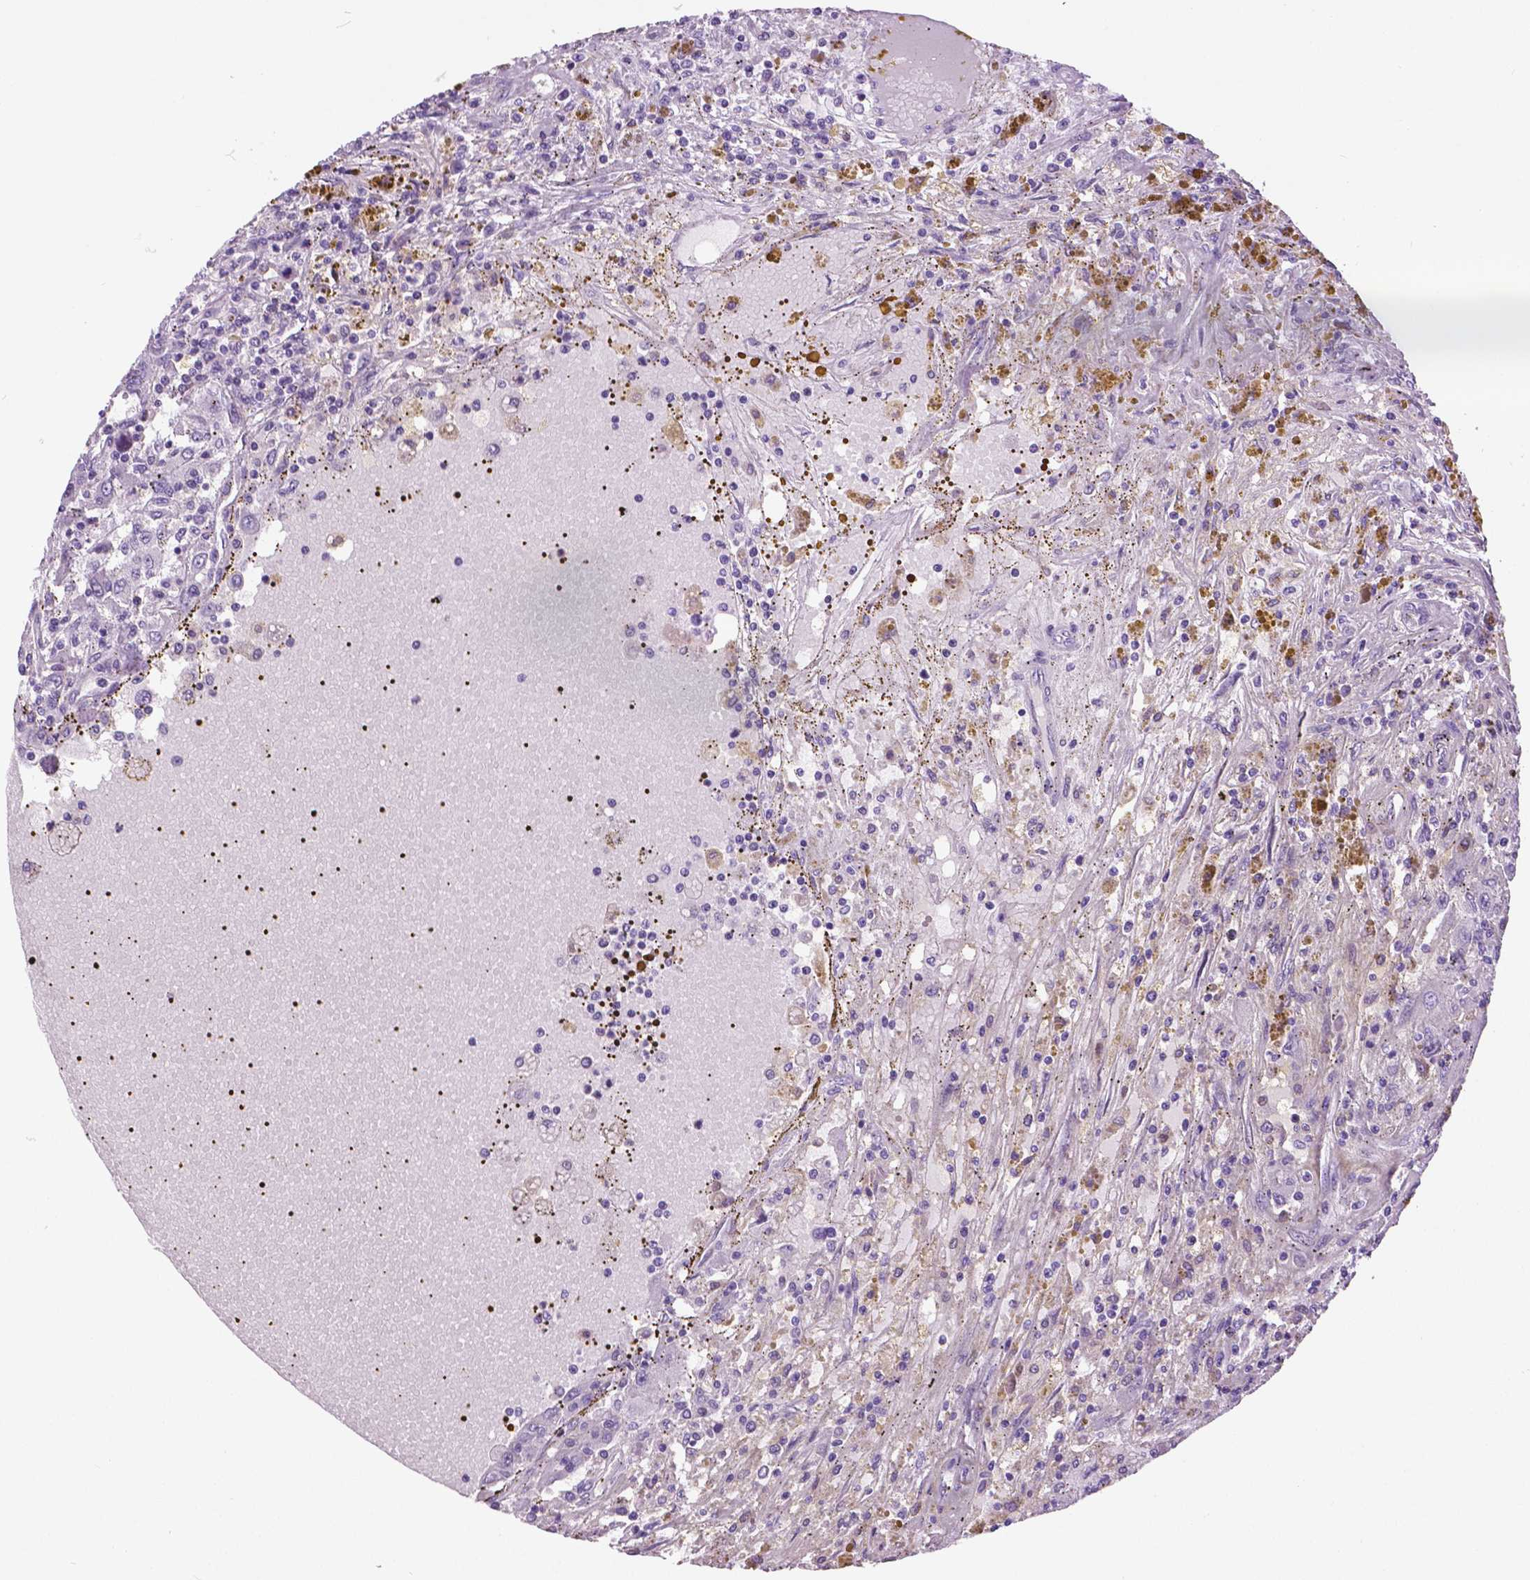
{"staining": {"intensity": "negative", "quantity": "none", "location": "none"}, "tissue": "renal cancer", "cell_type": "Tumor cells", "image_type": "cancer", "snomed": [{"axis": "morphology", "description": "Adenocarcinoma, NOS"}, {"axis": "topography", "description": "Kidney"}], "caption": "The immunohistochemistry (IHC) histopathology image has no significant positivity in tumor cells of renal cancer tissue. The staining is performed using DAB brown chromogen with nuclei counter-stained in using hematoxylin.", "gene": "TP53TG5", "patient": {"sex": "female", "age": 67}}